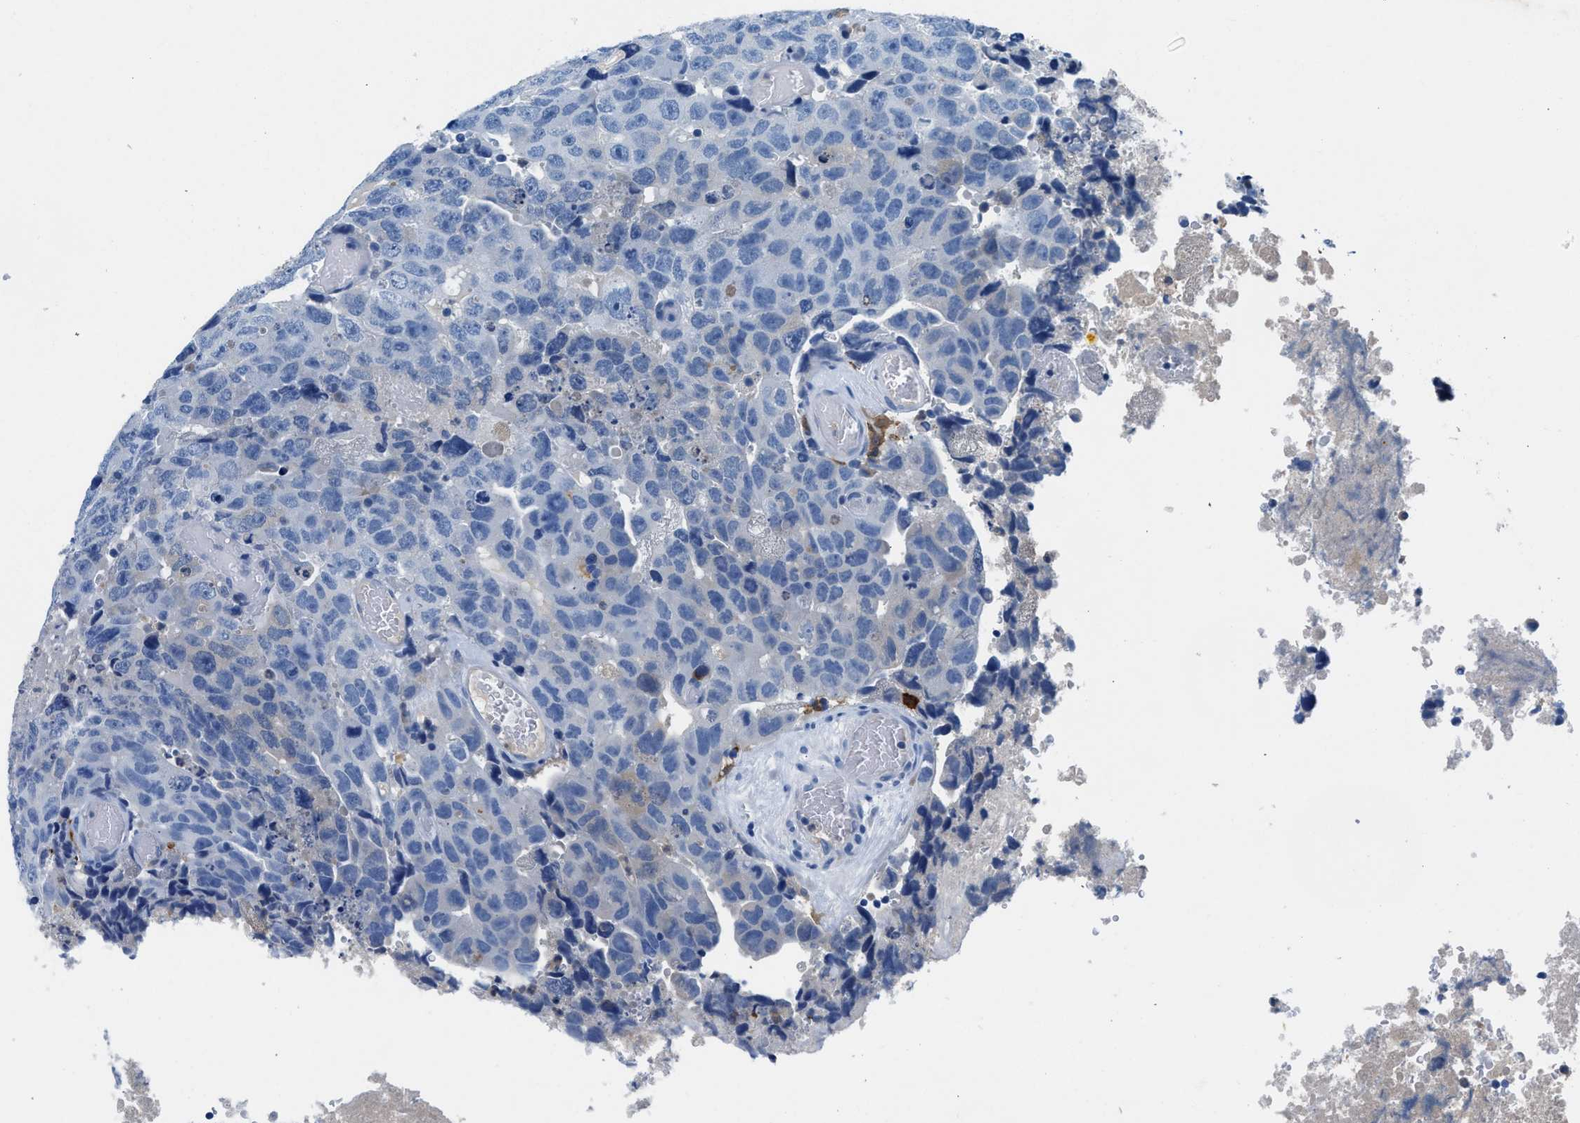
{"staining": {"intensity": "negative", "quantity": "none", "location": "none"}, "tissue": "testis cancer", "cell_type": "Tumor cells", "image_type": "cancer", "snomed": [{"axis": "morphology", "description": "Necrosis, NOS"}, {"axis": "morphology", "description": "Carcinoma, Embryonal, NOS"}, {"axis": "topography", "description": "Testis"}], "caption": "Immunohistochemical staining of testis cancer (embryonal carcinoma) exhibits no significant staining in tumor cells.", "gene": "FADS6", "patient": {"sex": "male", "age": 19}}